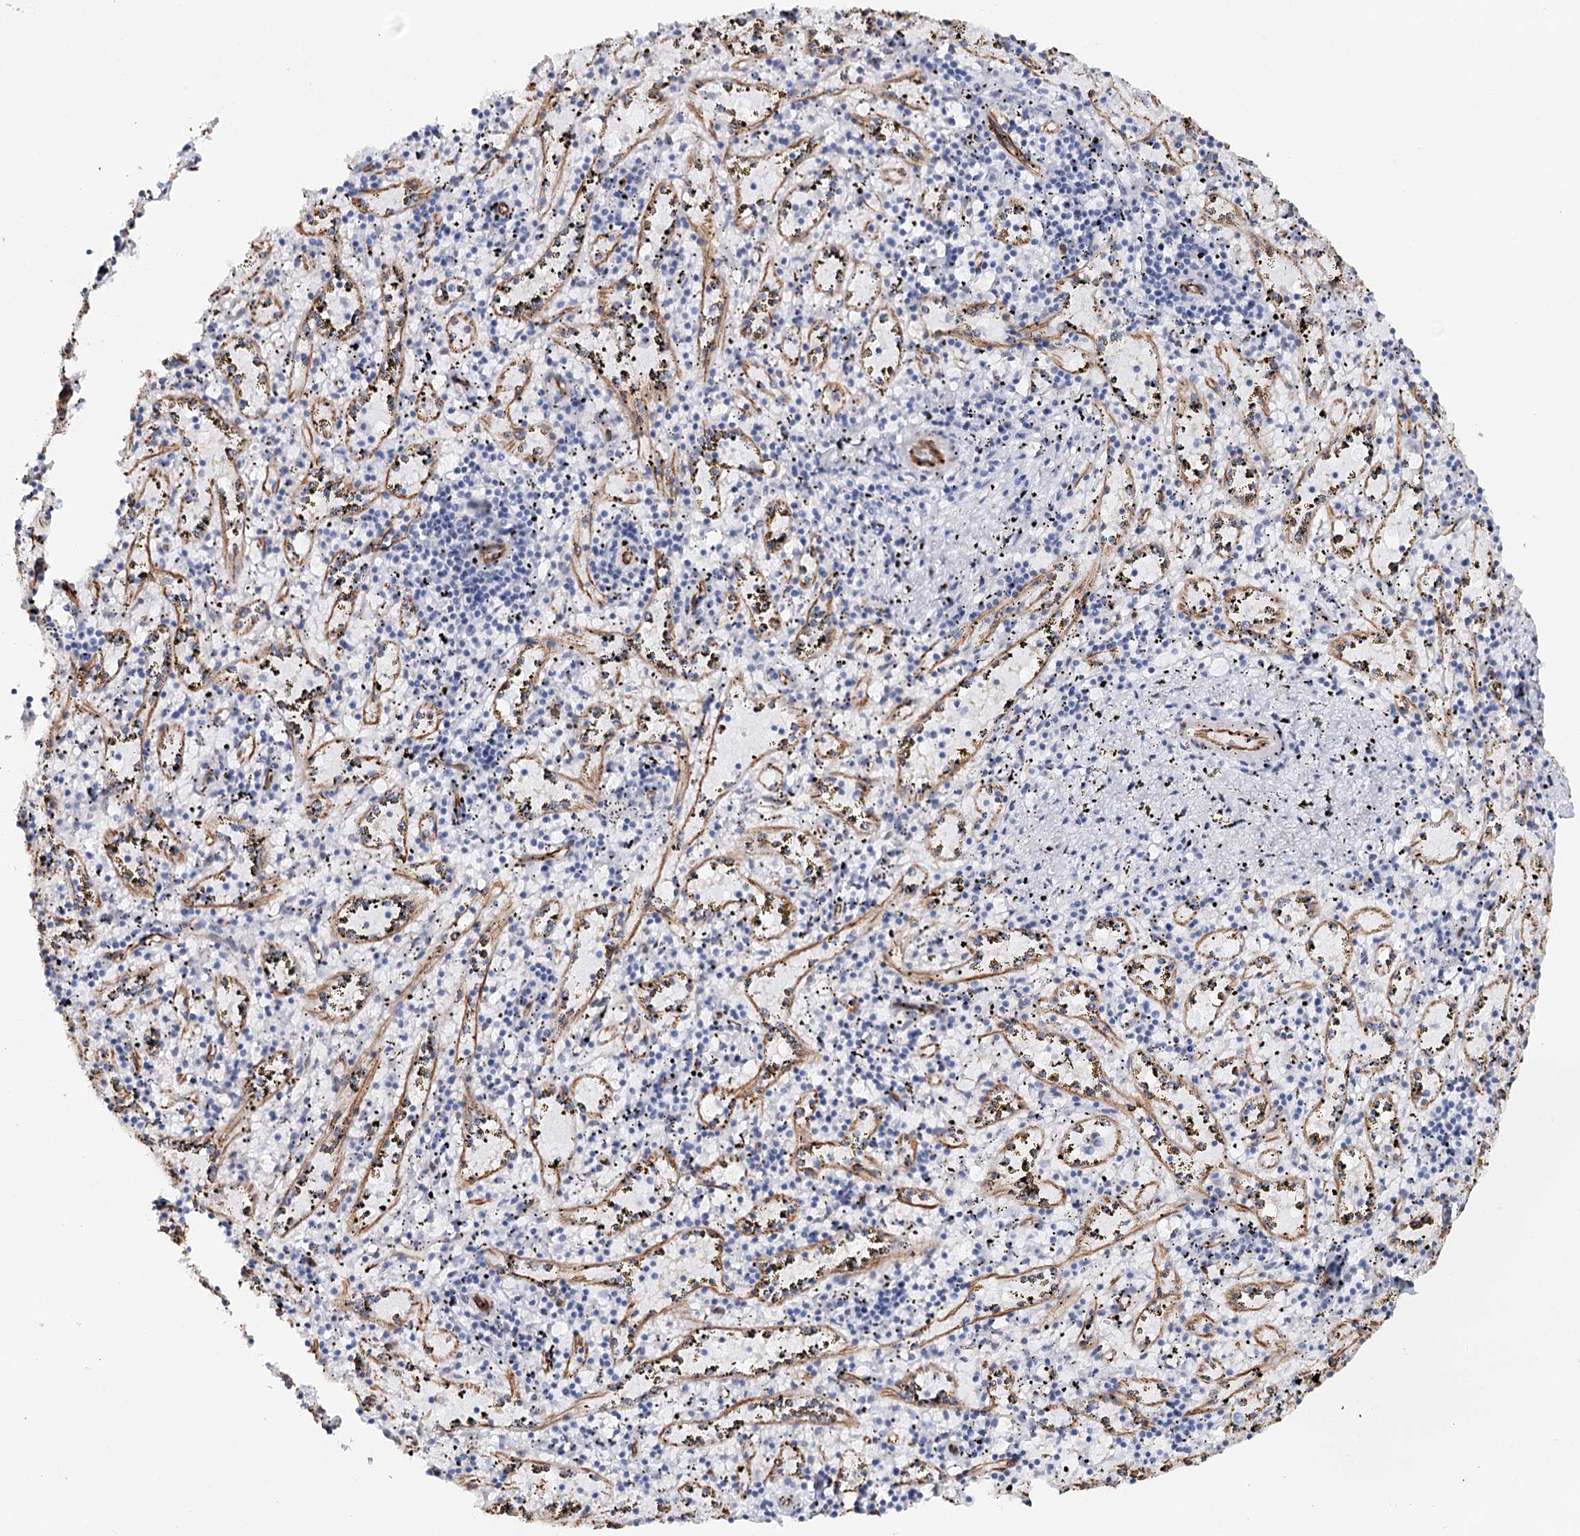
{"staining": {"intensity": "negative", "quantity": "none", "location": "none"}, "tissue": "spleen", "cell_type": "Cells in red pulp", "image_type": "normal", "snomed": [{"axis": "morphology", "description": "Normal tissue, NOS"}, {"axis": "topography", "description": "Spleen"}], "caption": "Cells in red pulp show no significant staining in unremarkable spleen. Brightfield microscopy of IHC stained with DAB (brown) and hematoxylin (blue), captured at high magnification.", "gene": "SYNPO", "patient": {"sex": "male", "age": 11}}